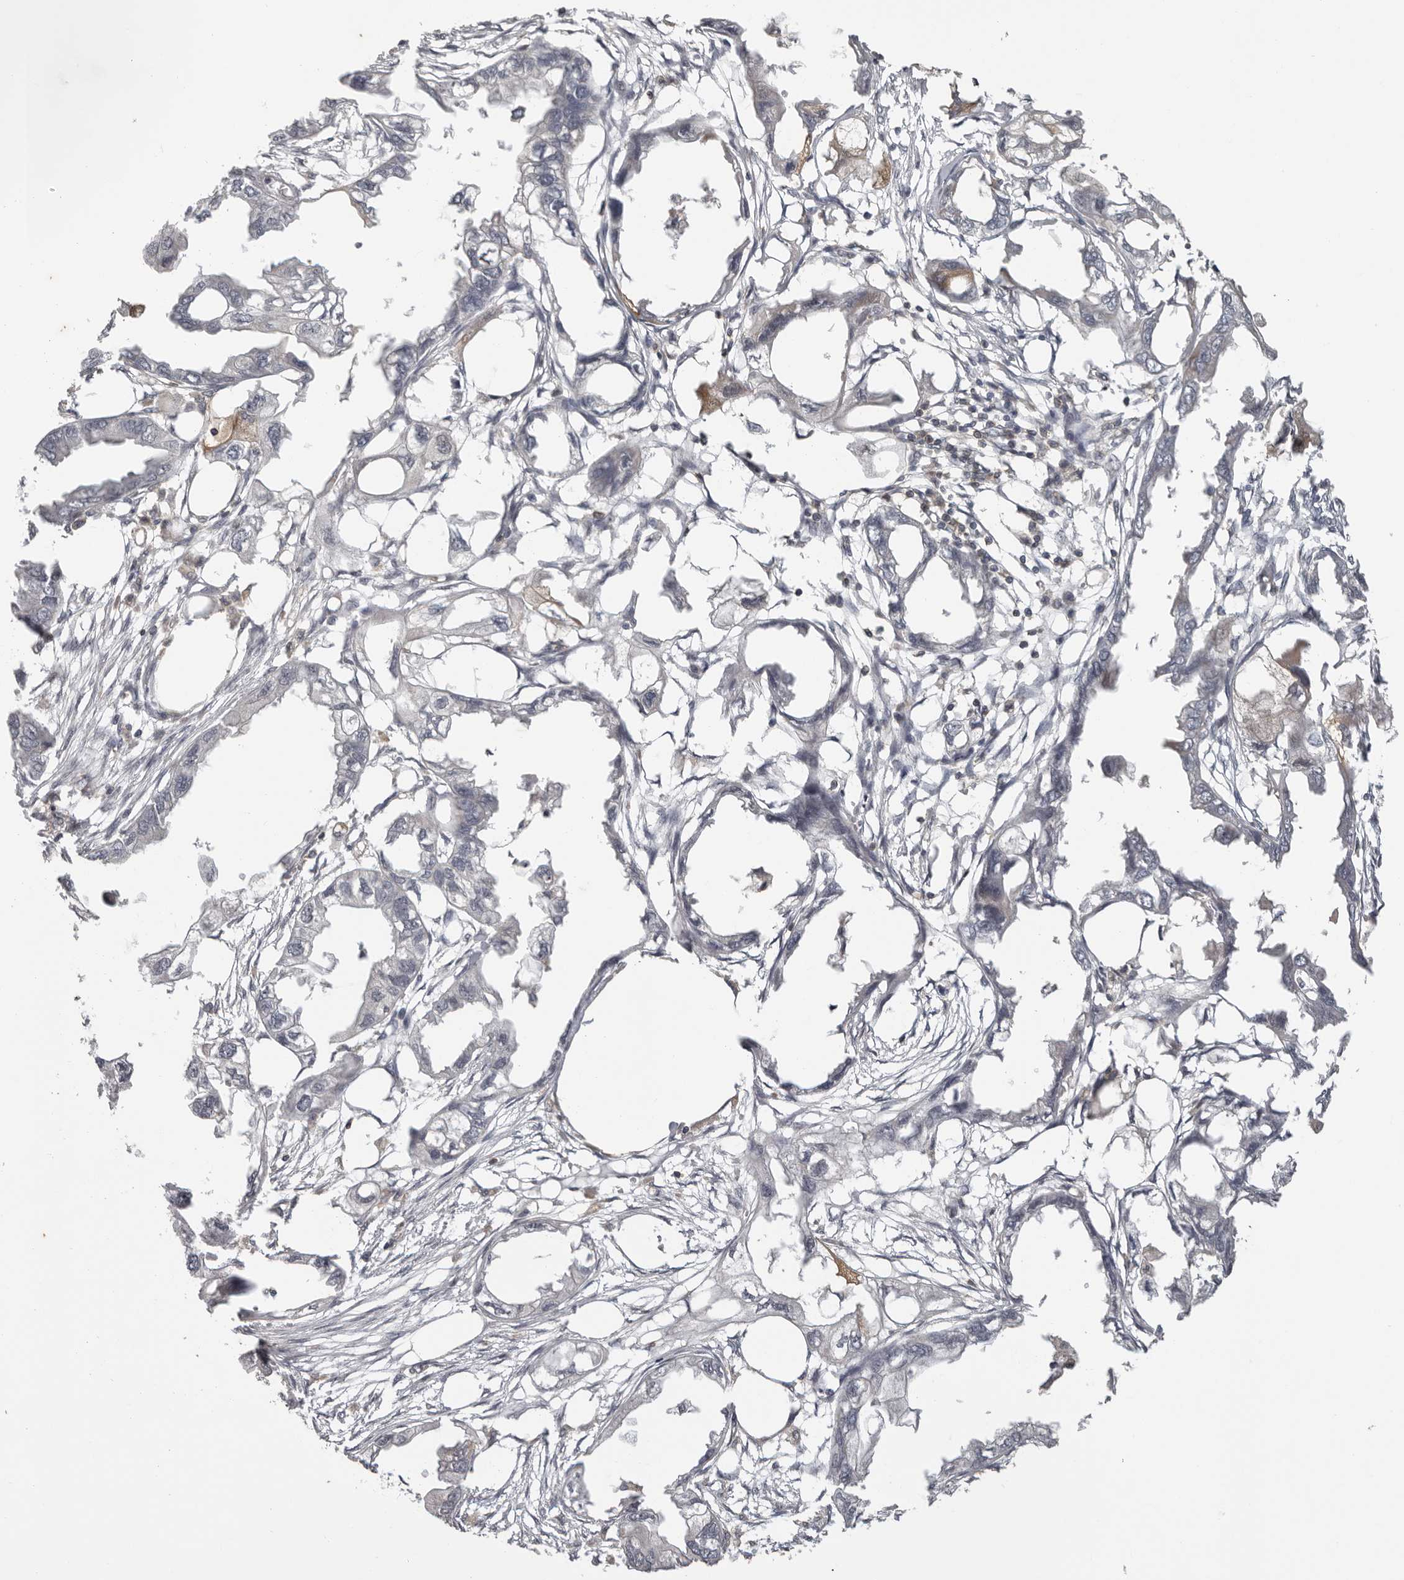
{"staining": {"intensity": "negative", "quantity": "none", "location": "none"}, "tissue": "endometrial cancer", "cell_type": "Tumor cells", "image_type": "cancer", "snomed": [{"axis": "morphology", "description": "Adenocarcinoma, NOS"}, {"axis": "morphology", "description": "Adenocarcinoma, metastatic, NOS"}, {"axis": "topography", "description": "Adipose tissue"}, {"axis": "topography", "description": "Endometrium"}], "caption": "An immunohistochemistry image of endometrial cancer (adenocarcinoma) is shown. There is no staining in tumor cells of endometrial cancer (adenocarcinoma).", "gene": "ANKRD44", "patient": {"sex": "female", "age": 67}}